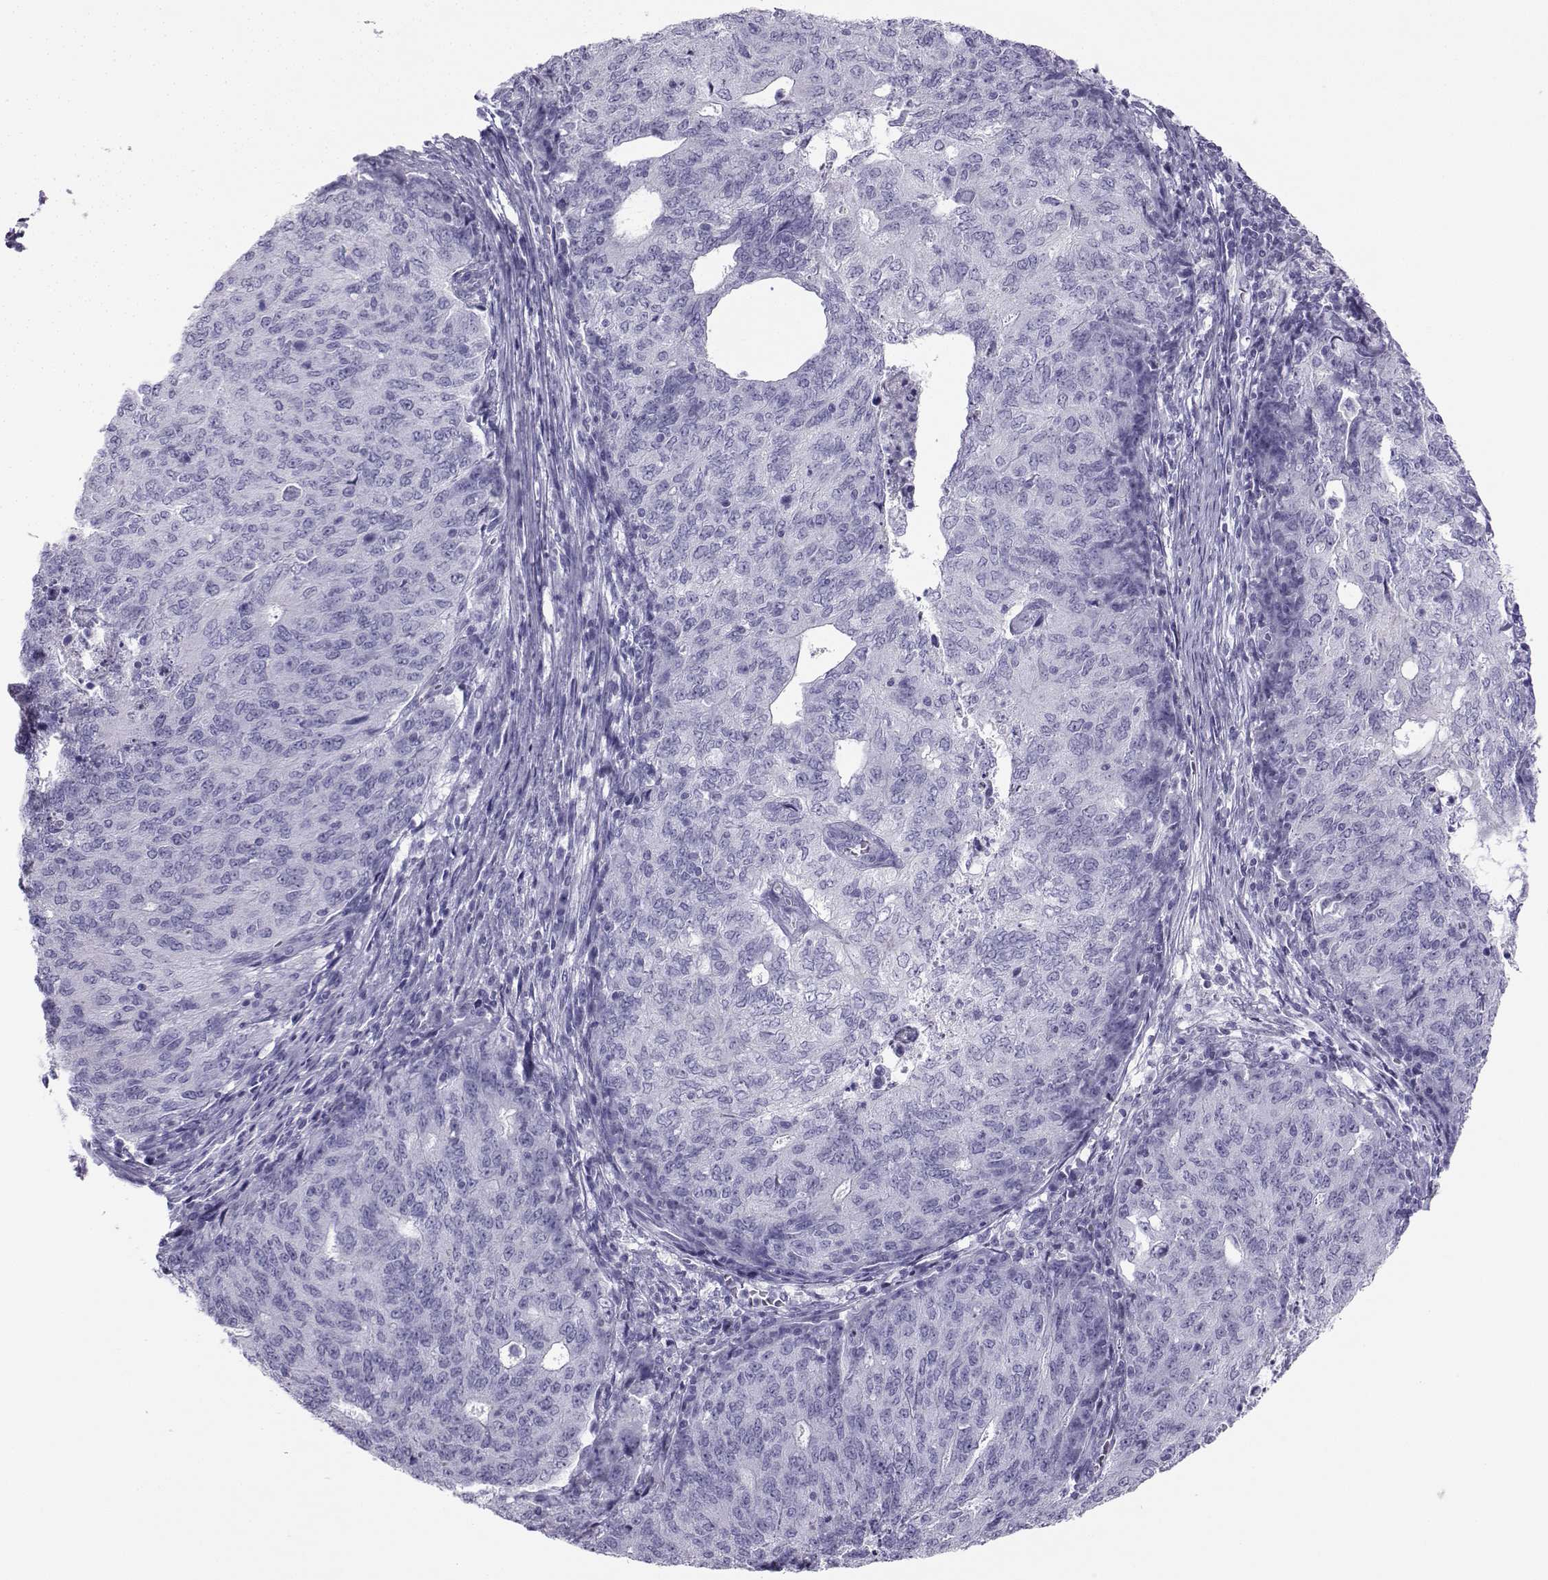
{"staining": {"intensity": "negative", "quantity": "none", "location": "none"}, "tissue": "endometrial cancer", "cell_type": "Tumor cells", "image_type": "cancer", "snomed": [{"axis": "morphology", "description": "Adenocarcinoma, NOS"}, {"axis": "topography", "description": "Endometrium"}], "caption": "This is an IHC photomicrograph of human endometrial cancer. There is no staining in tumor cells.", "gene": "NEFL", "patient": {"sex": "female", "age": 82}}